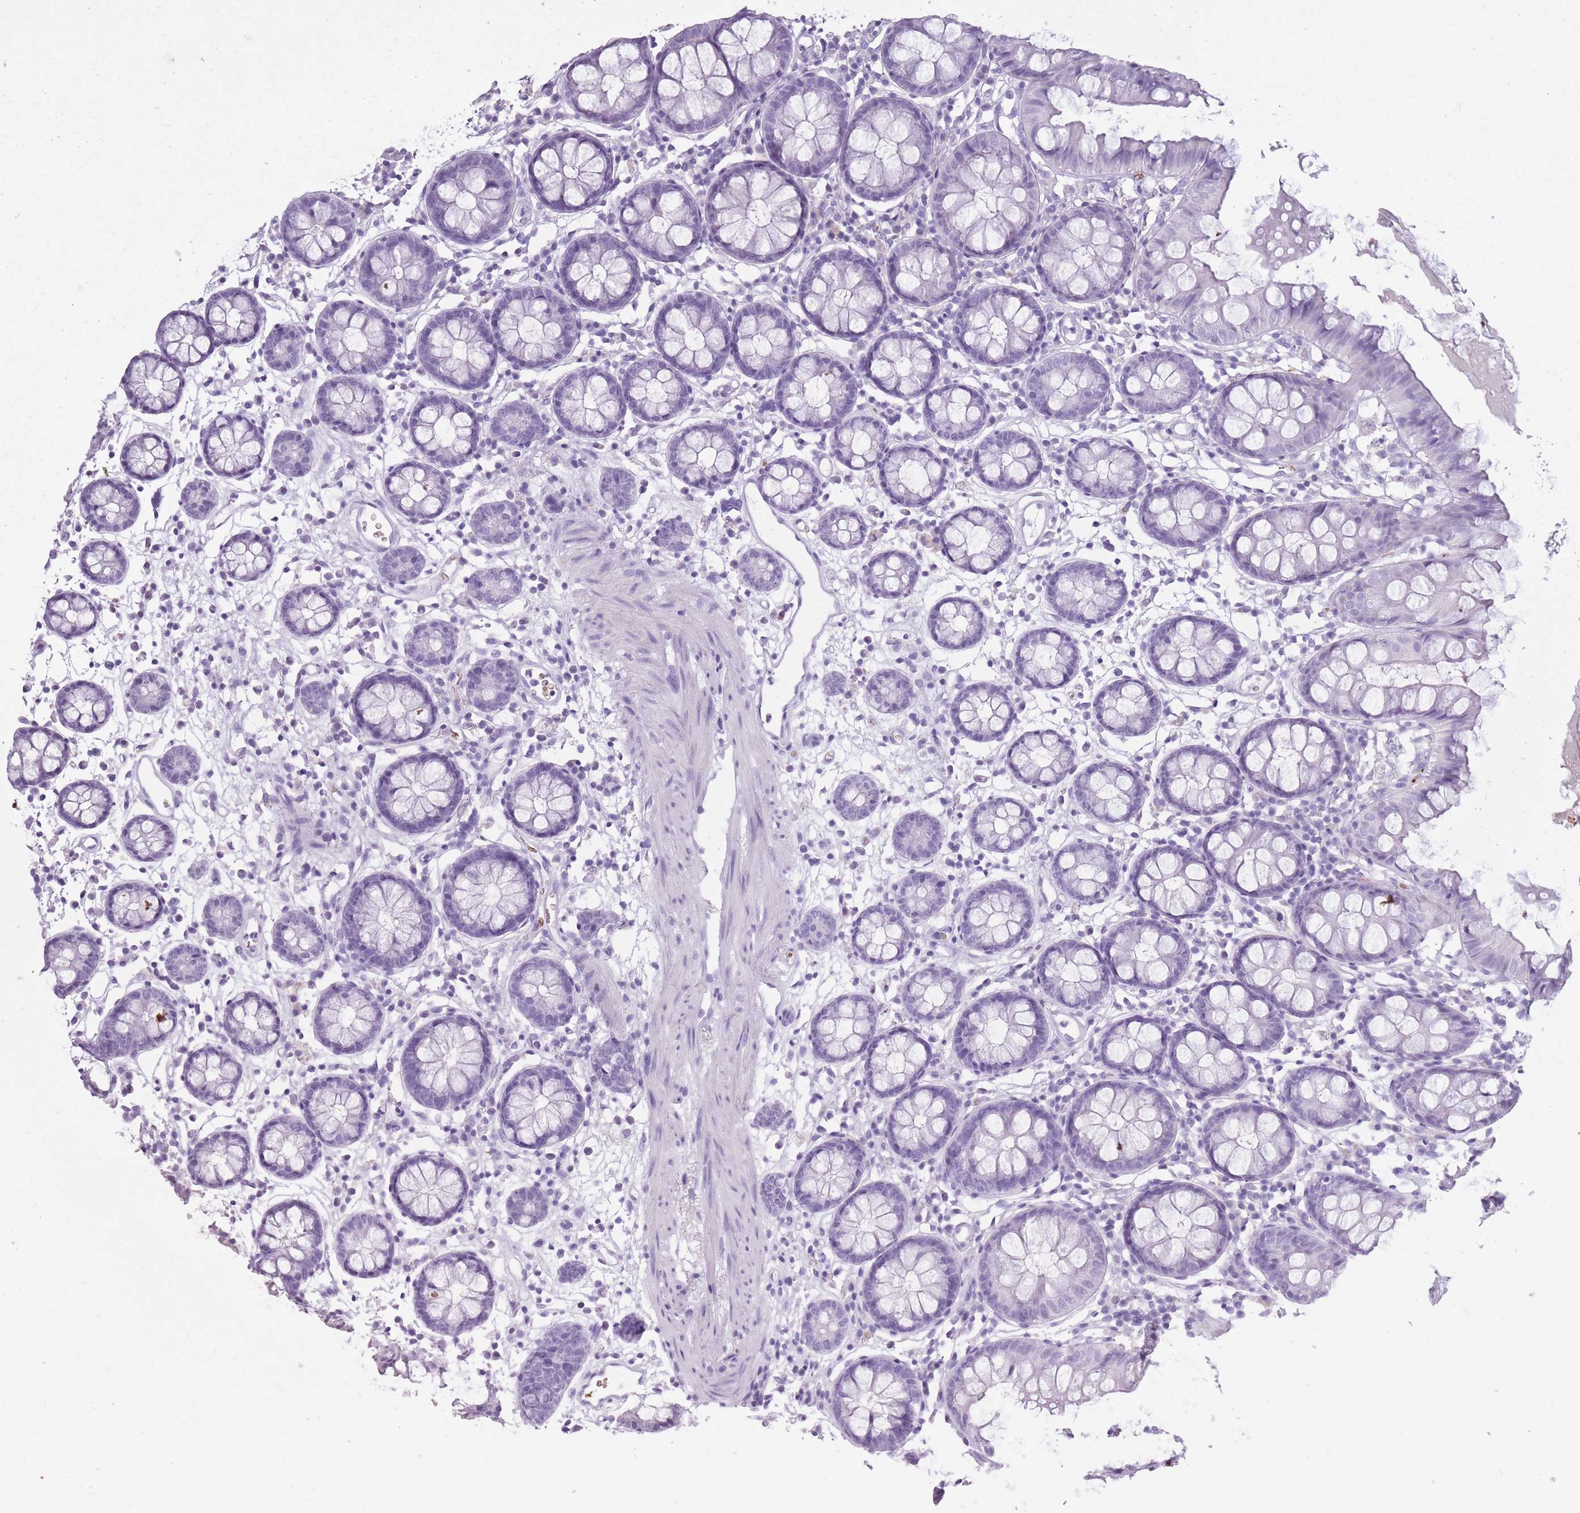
{"staining": {"intensity": "negative", "quantity": "none", "location": "none"}, "tissue": "colon", "cell_type": "Endothelial cells", "image_type": "normal", "snomed": [{"axis": "morphology", "description": "Normal tissue, NOS"}, {"axis": "topography", "description": "Colon"}], "caption": "Human colon stained for a protein using immunohistochemistry (IHC) displays no positivity in endothelial cells.", "gene": "OR7C1", "patient": {"sex": "female", "age": 84}}